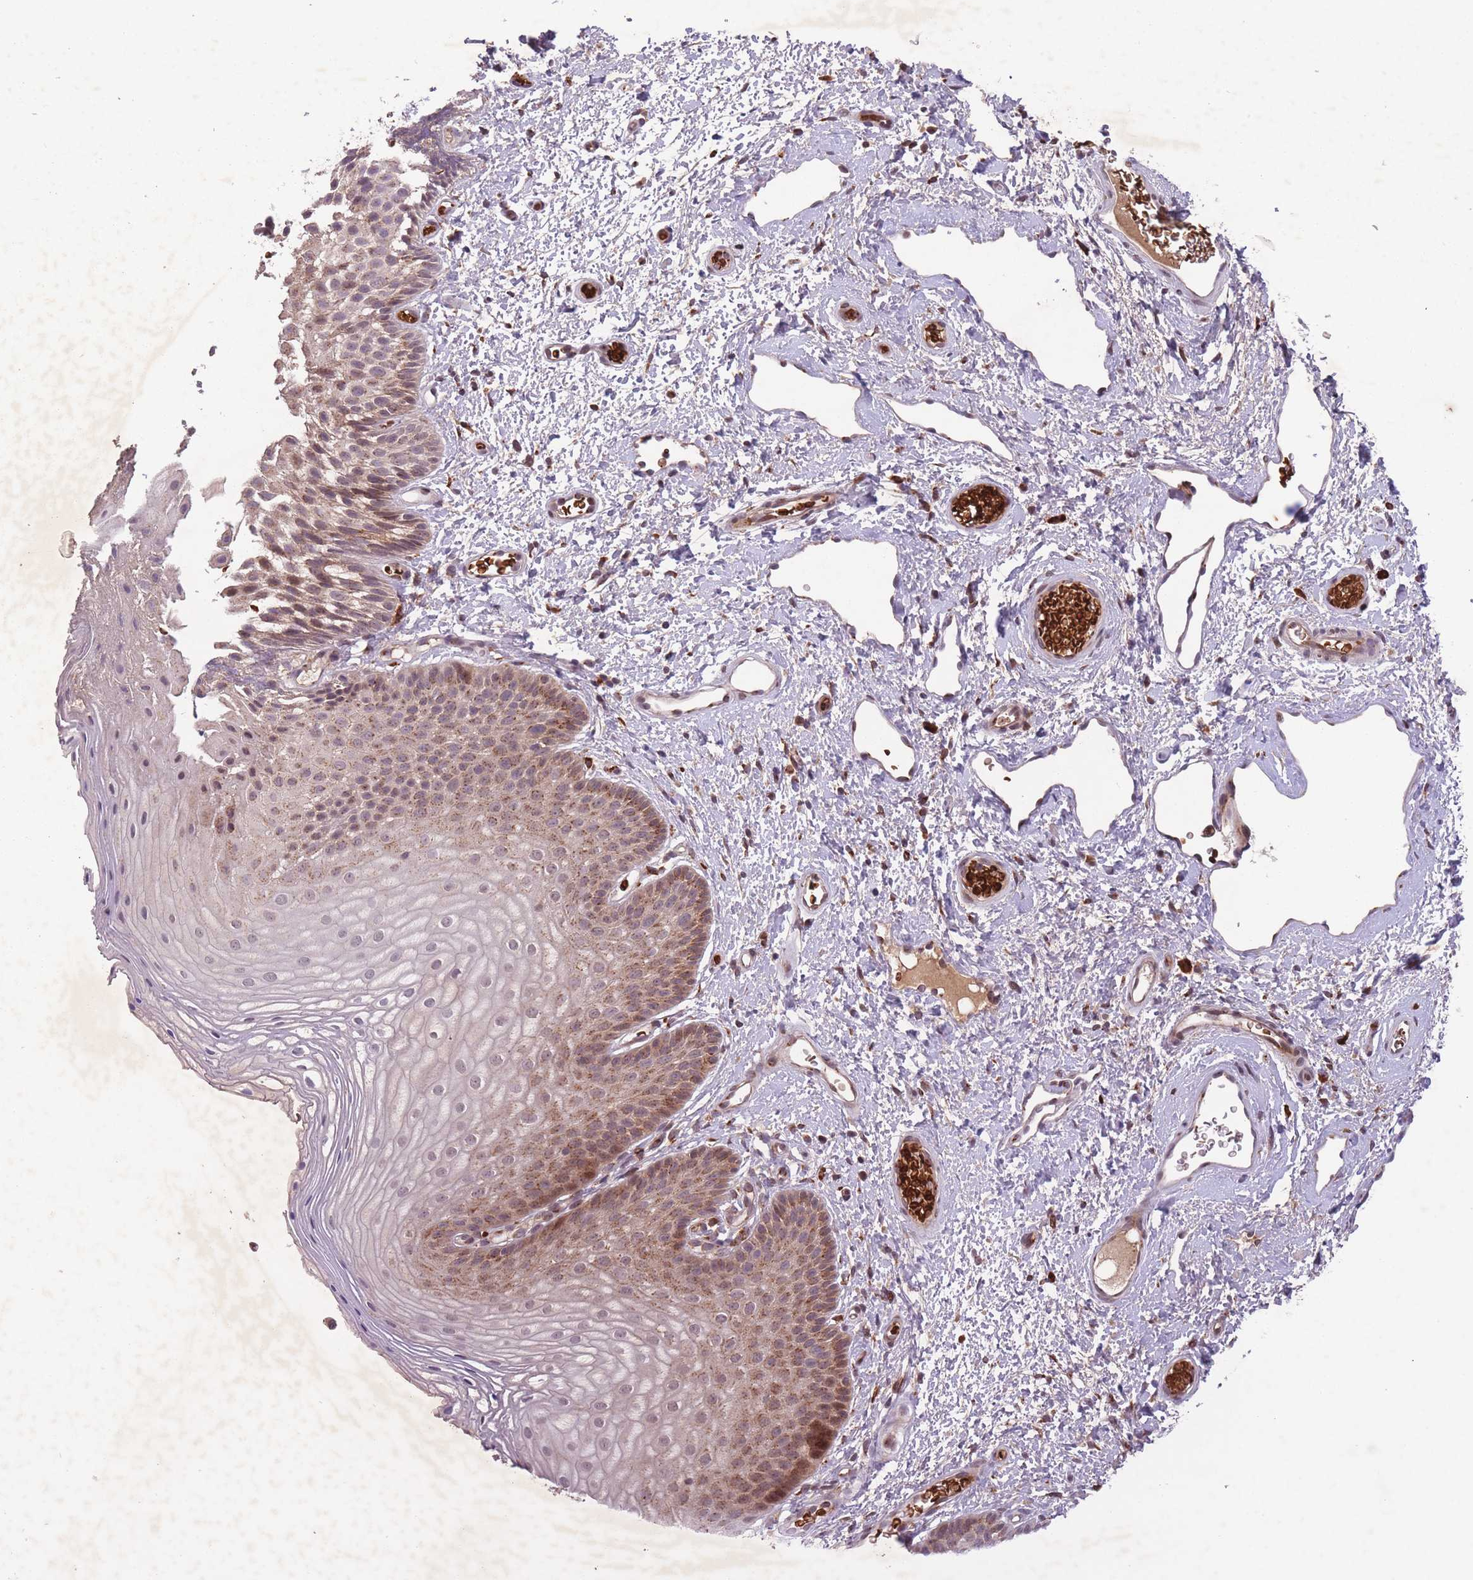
{"staining": {"intensity": "moderate", "quantity": ">75%", "location": "cytoplasmic/membranous,nuclear"}, "tissue": "skin", "cell_type": "Epidermal cells", "image_type": "normal", "snomed": [{"axis": "morphology", "description": "Normal tissue, NOS"}, {"axis": "topography", "description": "Anal"}], "caption": "Moderate cytoplasmic/membranous,nuclear expression for a protein is present in approximately >75% of epidermal cells of normal skin using IHC.", "gene": "SECTM1", "patient": {"sex": "female", "age": 40}}